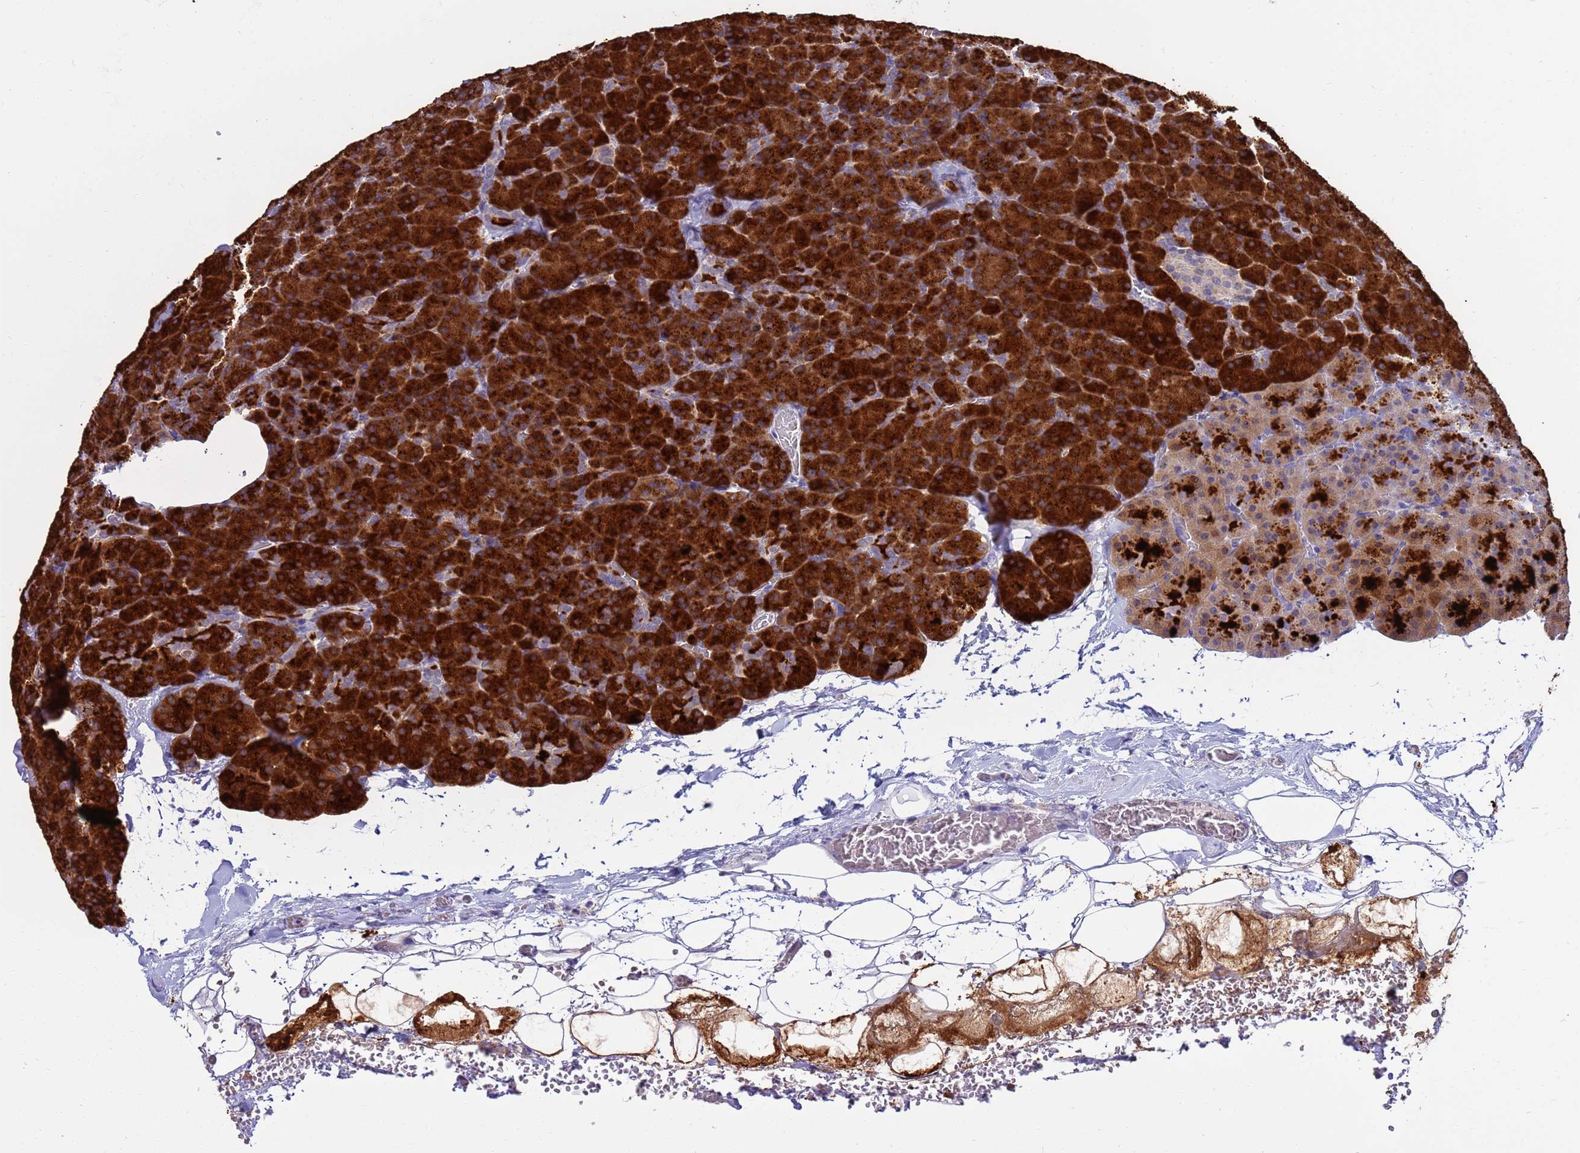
{"staining": {"intensity": "strong", "quantity": ">75%", "location": "cytoplasmic/membranous"}, "tissue": "pancreas", "cell_type": "Exocrine glandular cells", "image_type": "normal", "snomed": [{"axis": "morphology", "description": "Normal tissue, NOS"}, {"axis": "morphology", "description": "Carcinoid, malignant, NOS"}, {"axis": "topography", "description": "Pancreas"}], "caption": "Immunohistochemical staining of benign pancreas shows strong cytoplasmic/membranous protein staining in approximately >75% of exocrine glandular cells. Using DAB (brown) and hematoxylin (blue) stains, captured at high magnification using brightfield microscopy.", "gene": "SYCN", "patient": {"sex": "female", "age": 35}}